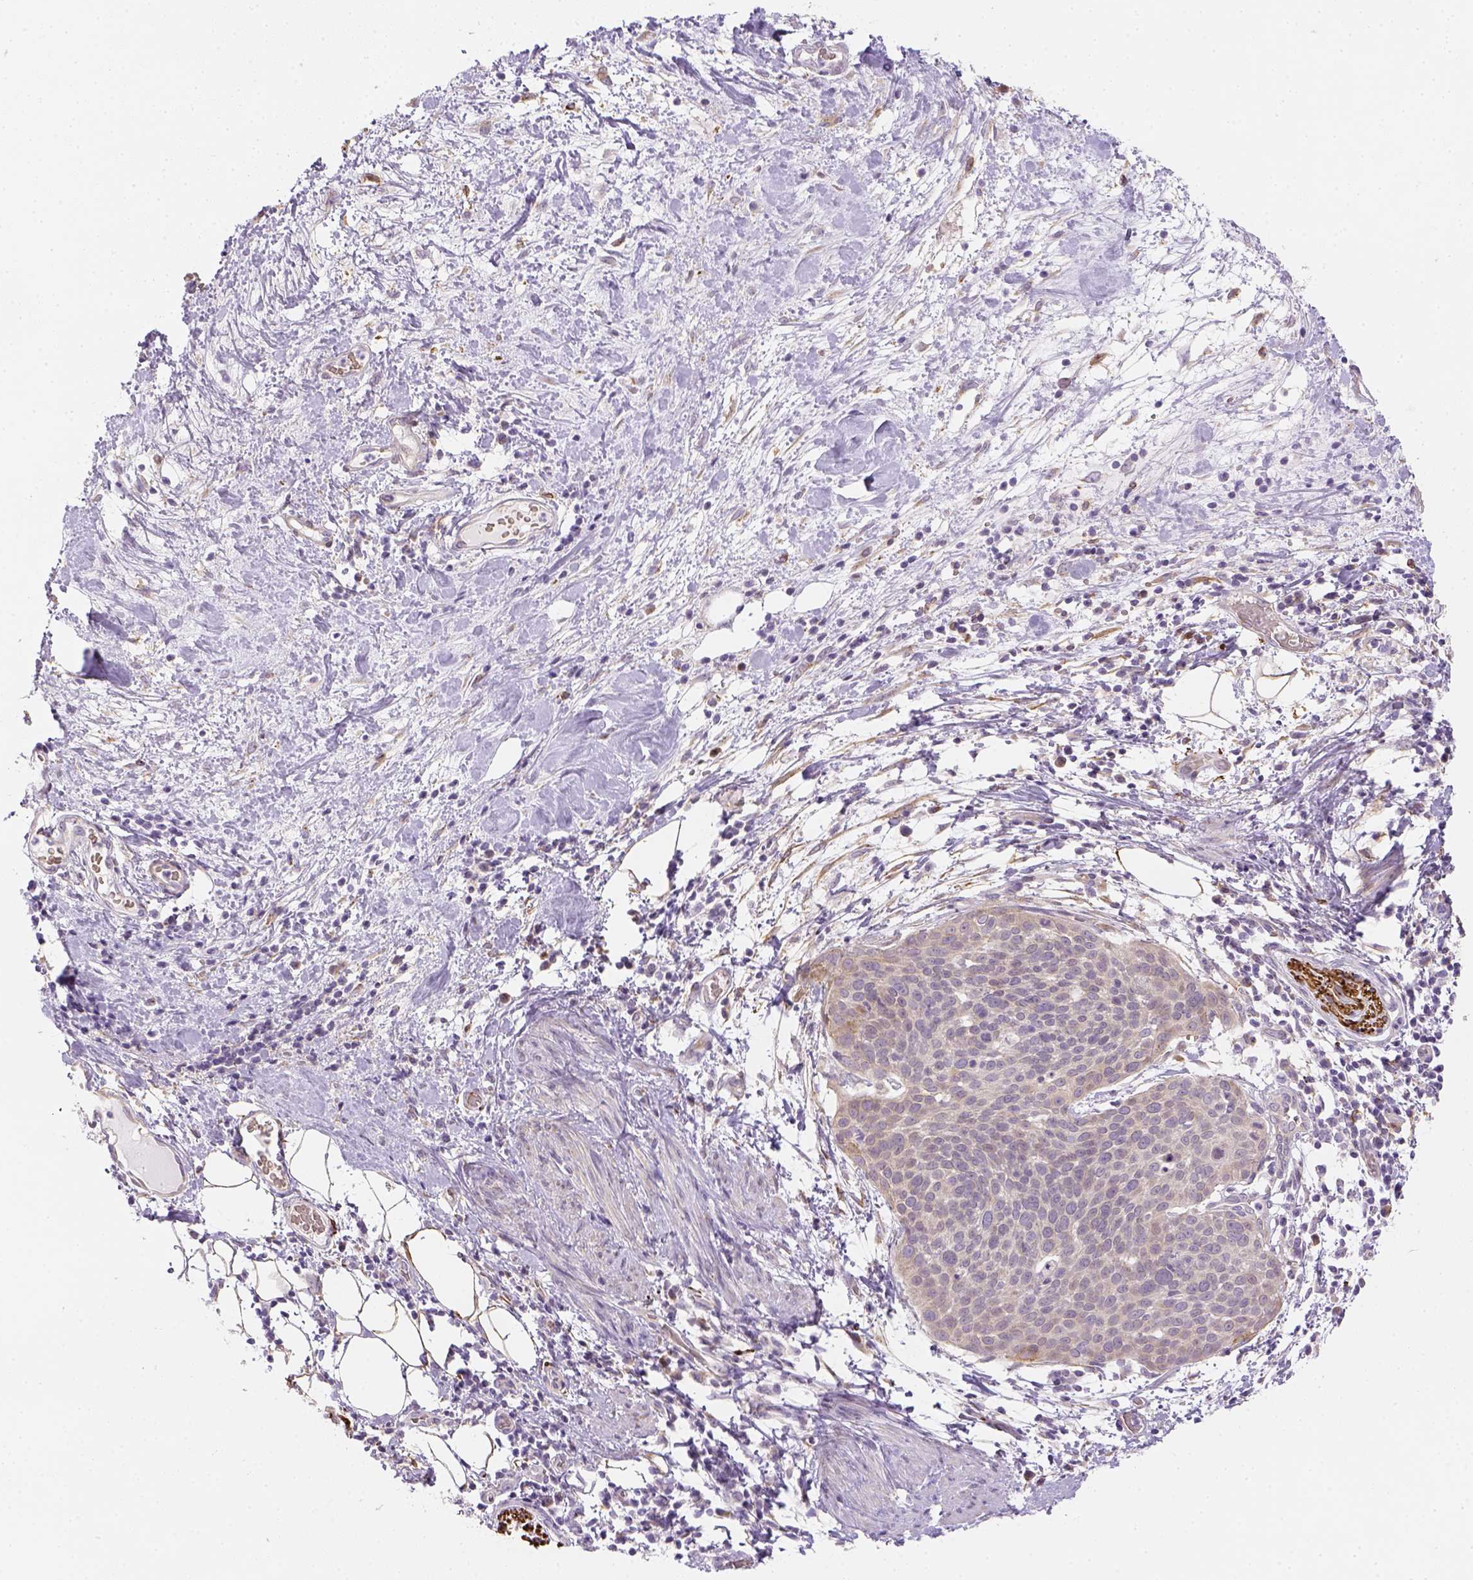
{"staining": {"intensity": "negative", "quantity": "none", "location": "none"}, "tissue": "cervical cancer", "cell_type": "Tumor cells", "image_type": "cancer", "snomed": [{"axis": "morphology", "description": "Squamous cell carcinoma, NOS"}, {"axis": "topography", "description": "Cervix"}], "caption": "Human cervical cancer stained for a protein using immunohistochemistry (IHC) shows no expression in tumor cells.", "gene": "CACNB1", "patient": {"sex": "female", "age": 39}}